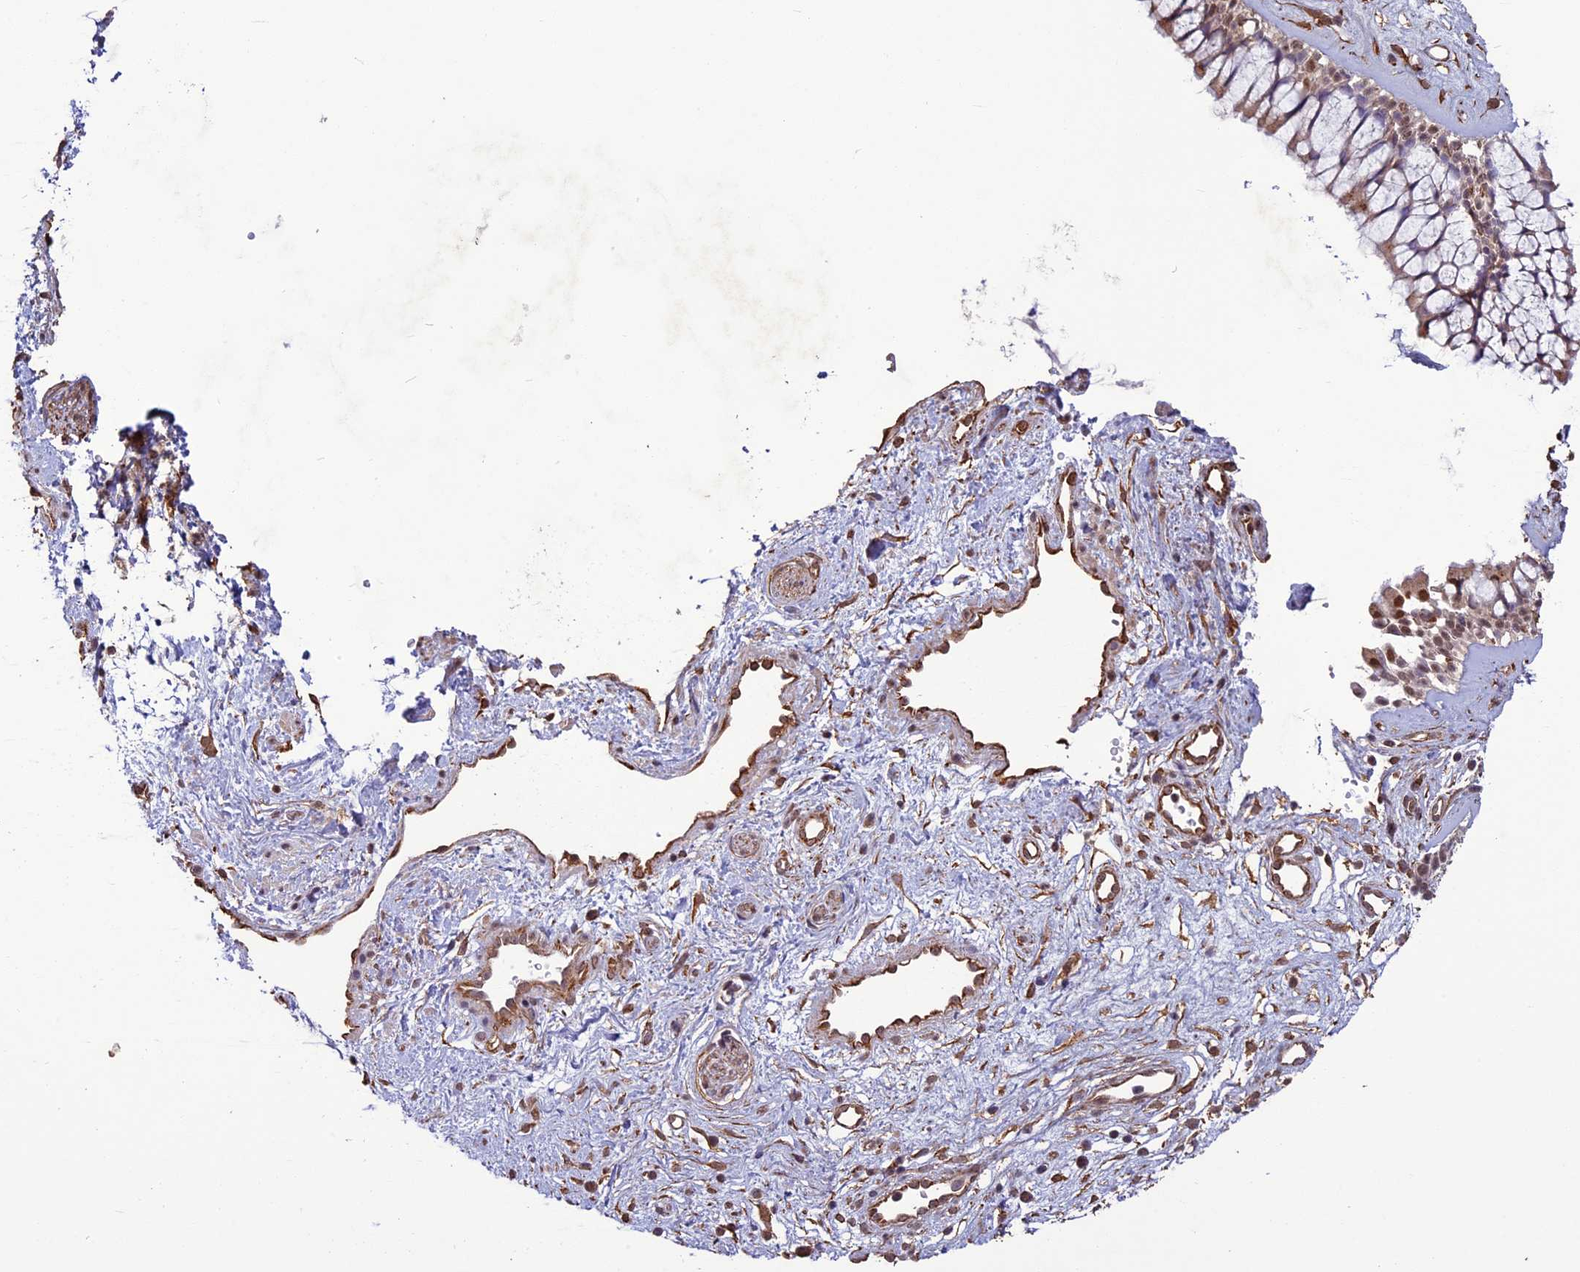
{"staining": {"intensity": "moderate", "quantity": "25%-75%", "location": "cytoplasmic/membranous"}, "tissue": "nasopharynx", "cell_type": "Respiratory epithelial cells", "image_type": "normal", "snomed": [{"axis": "morphology", "description": "Normal tissue, NOS"}, {"axis": "topography", "description": "Nasopharynx"}], "caption": "A brown stain labels moderate cytoplasmic/membranous staining of a protein in respiratory epithelial cells of normal nasopharynx. The protein is stained brown, and the nuclei are stained in blue (DAB (3,3'-diaminobenzidine) IHC with brightfield microscopy, high magnification).", "gene": "C3orf70", "patient": {"sex": "male", "age": 32}}